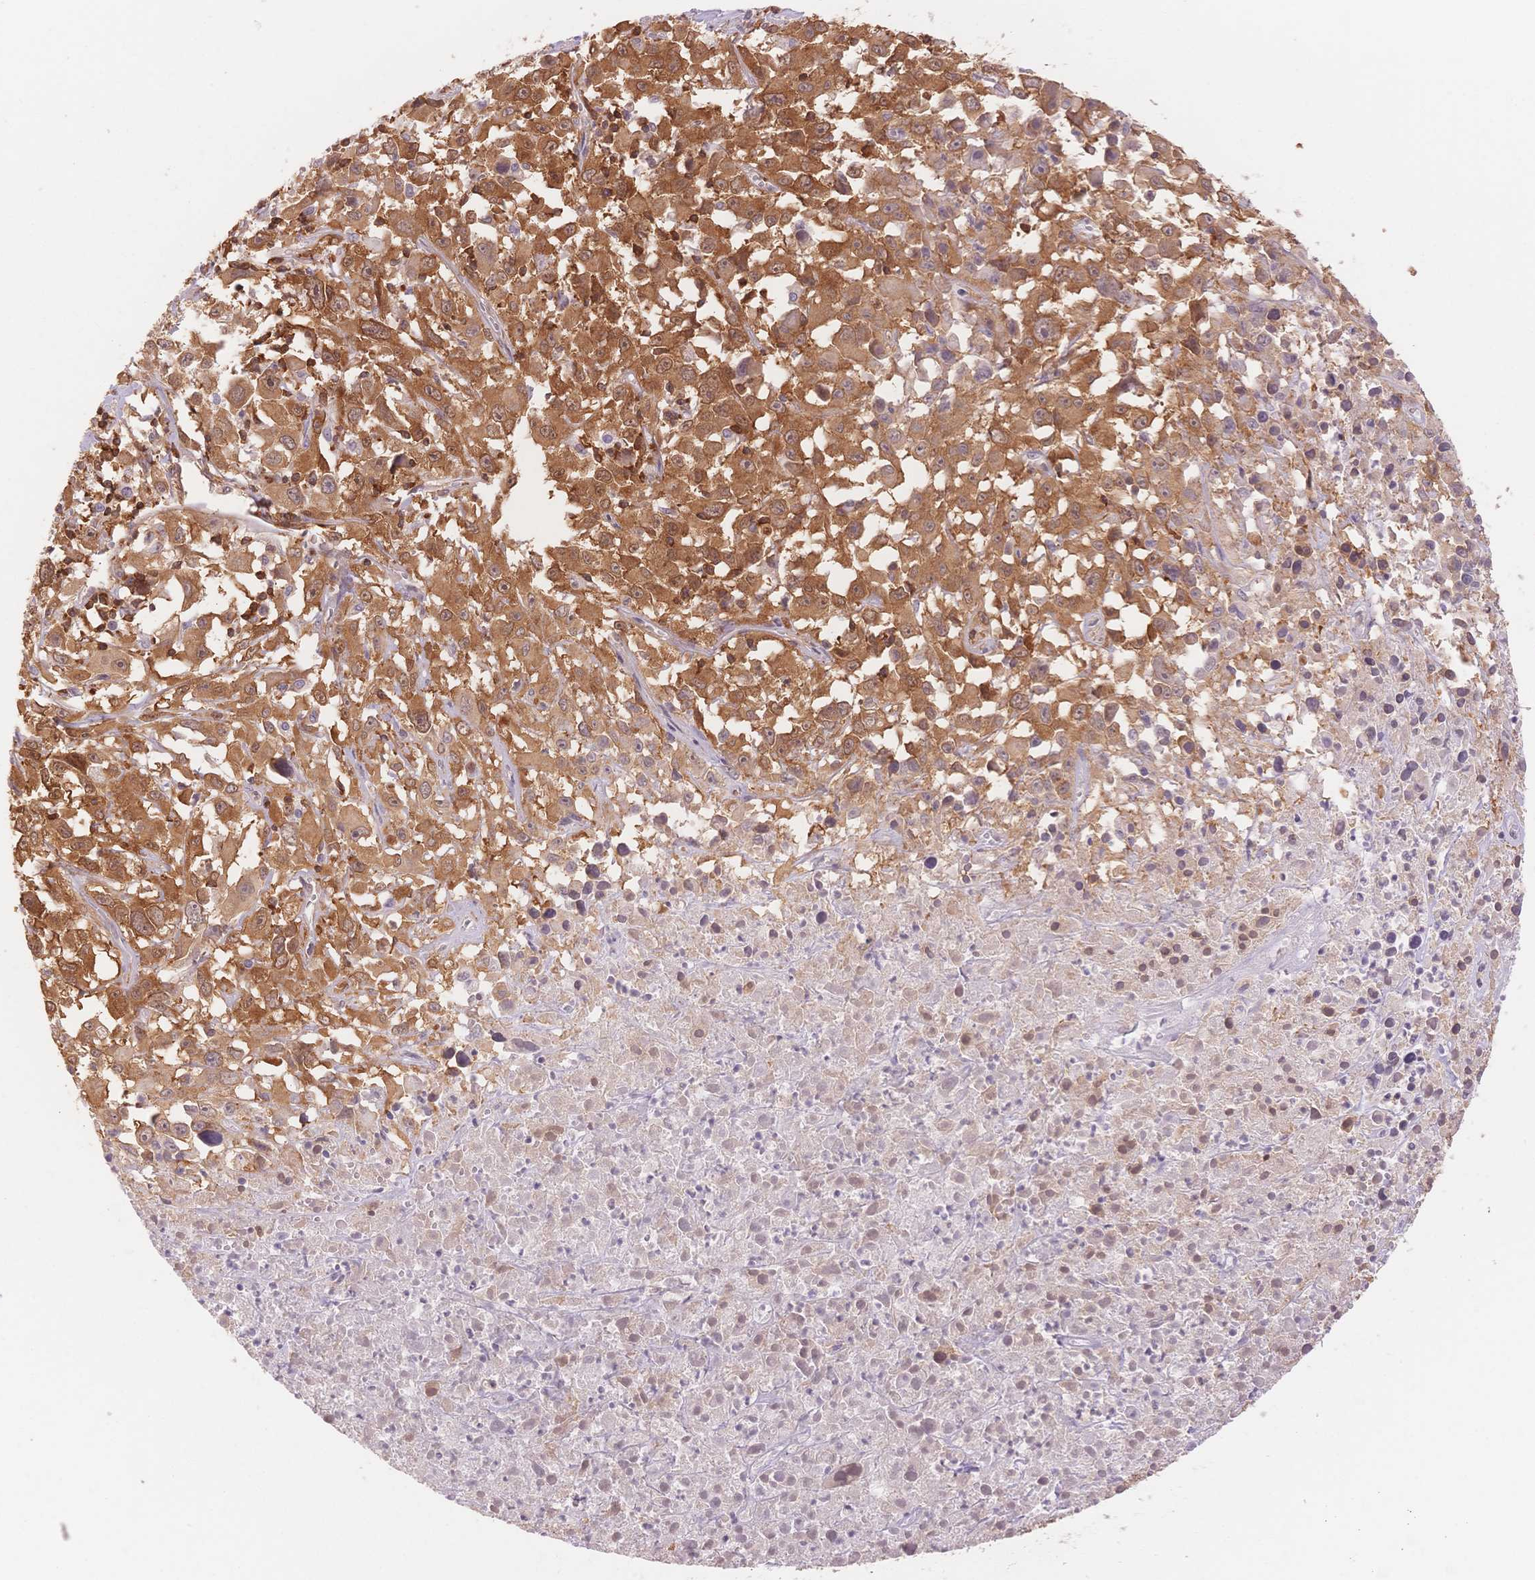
{"staining": {"intensity": "moderate", "quantity": ">75%", "location": "cytoplasmic/membranous"}, "tissue": "melanoma", "cell_type": "Tumor cells", "image_type": "cancer", "snomed": [{"axis": "morphology", "description": "Malignant melanoma, Metastatic site"}, {"axis": "topography", "description": "Soft tissue"}], "caption": "Moderate cytoplasmic/membranous positivity is appreciated in about >75% of tumor cells in malignant melanoma (metastatic site).", "gene": "STK39", "patient": {"sex": "male", "age": 50}}